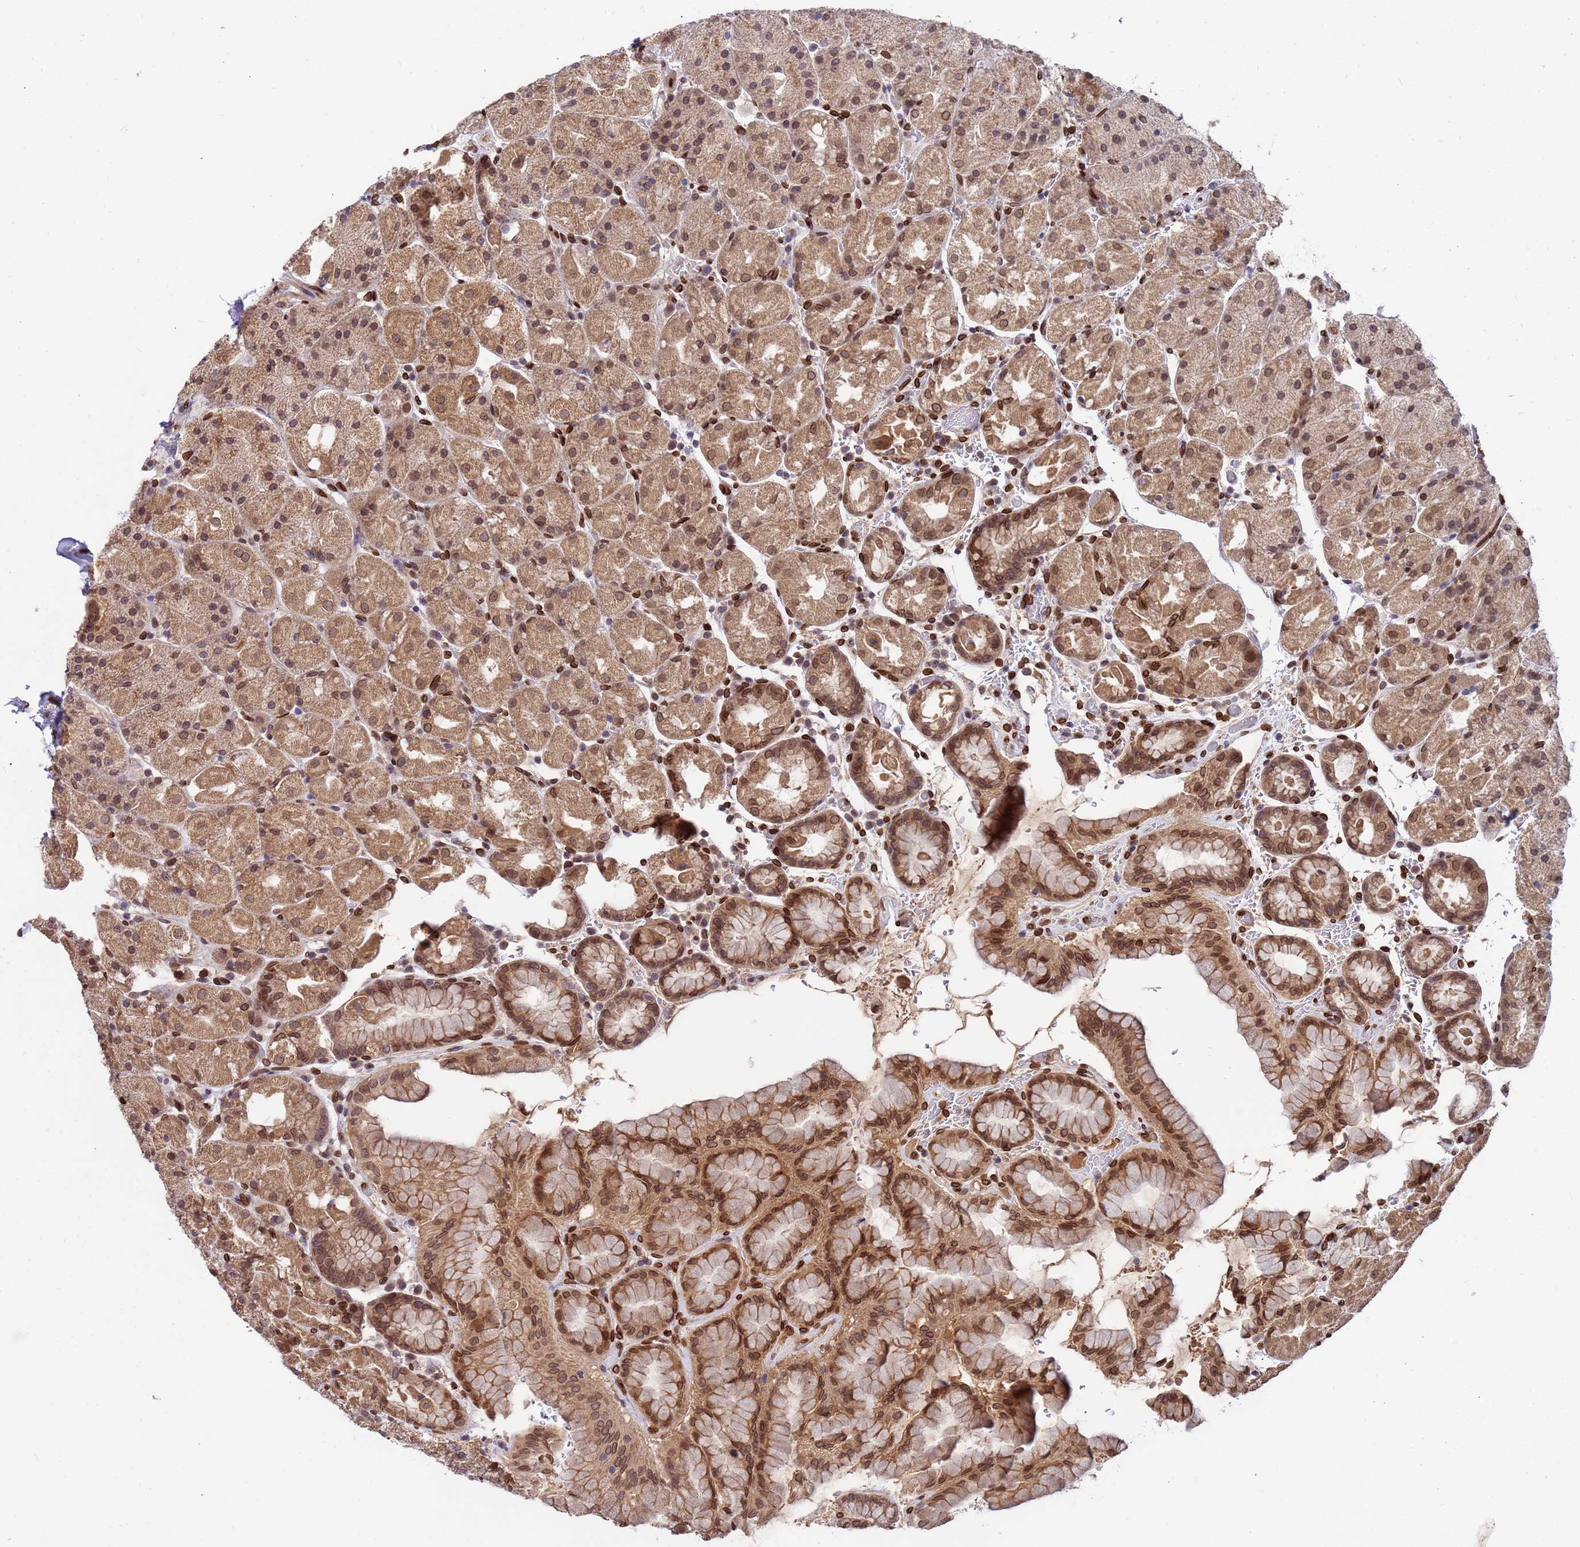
{"staining": {"intensity": "moderate", "quantity": ">75%", "location": "cytoplasmic/membranous,nuclear"}, "tissue": "stomach", "cell_type": "Glandular cells", "image_type": "normal", "snomed": [{"axis": "morphology", "description": "Normal tissue, NOS"}, {"axis": "topography", "description": "Stomach, upper"}, {"axis": "topography", "description": "Stomach, lower"}], "caption": "Approximately >75% of glandular cells in unremarkable stomach show moderate cytoplasmic/membranous,nuclear protein staining as visualized by brown immunohistochemical staining.", "gene": "GPR135", "patient": {"sex": "male", "age": 67}}